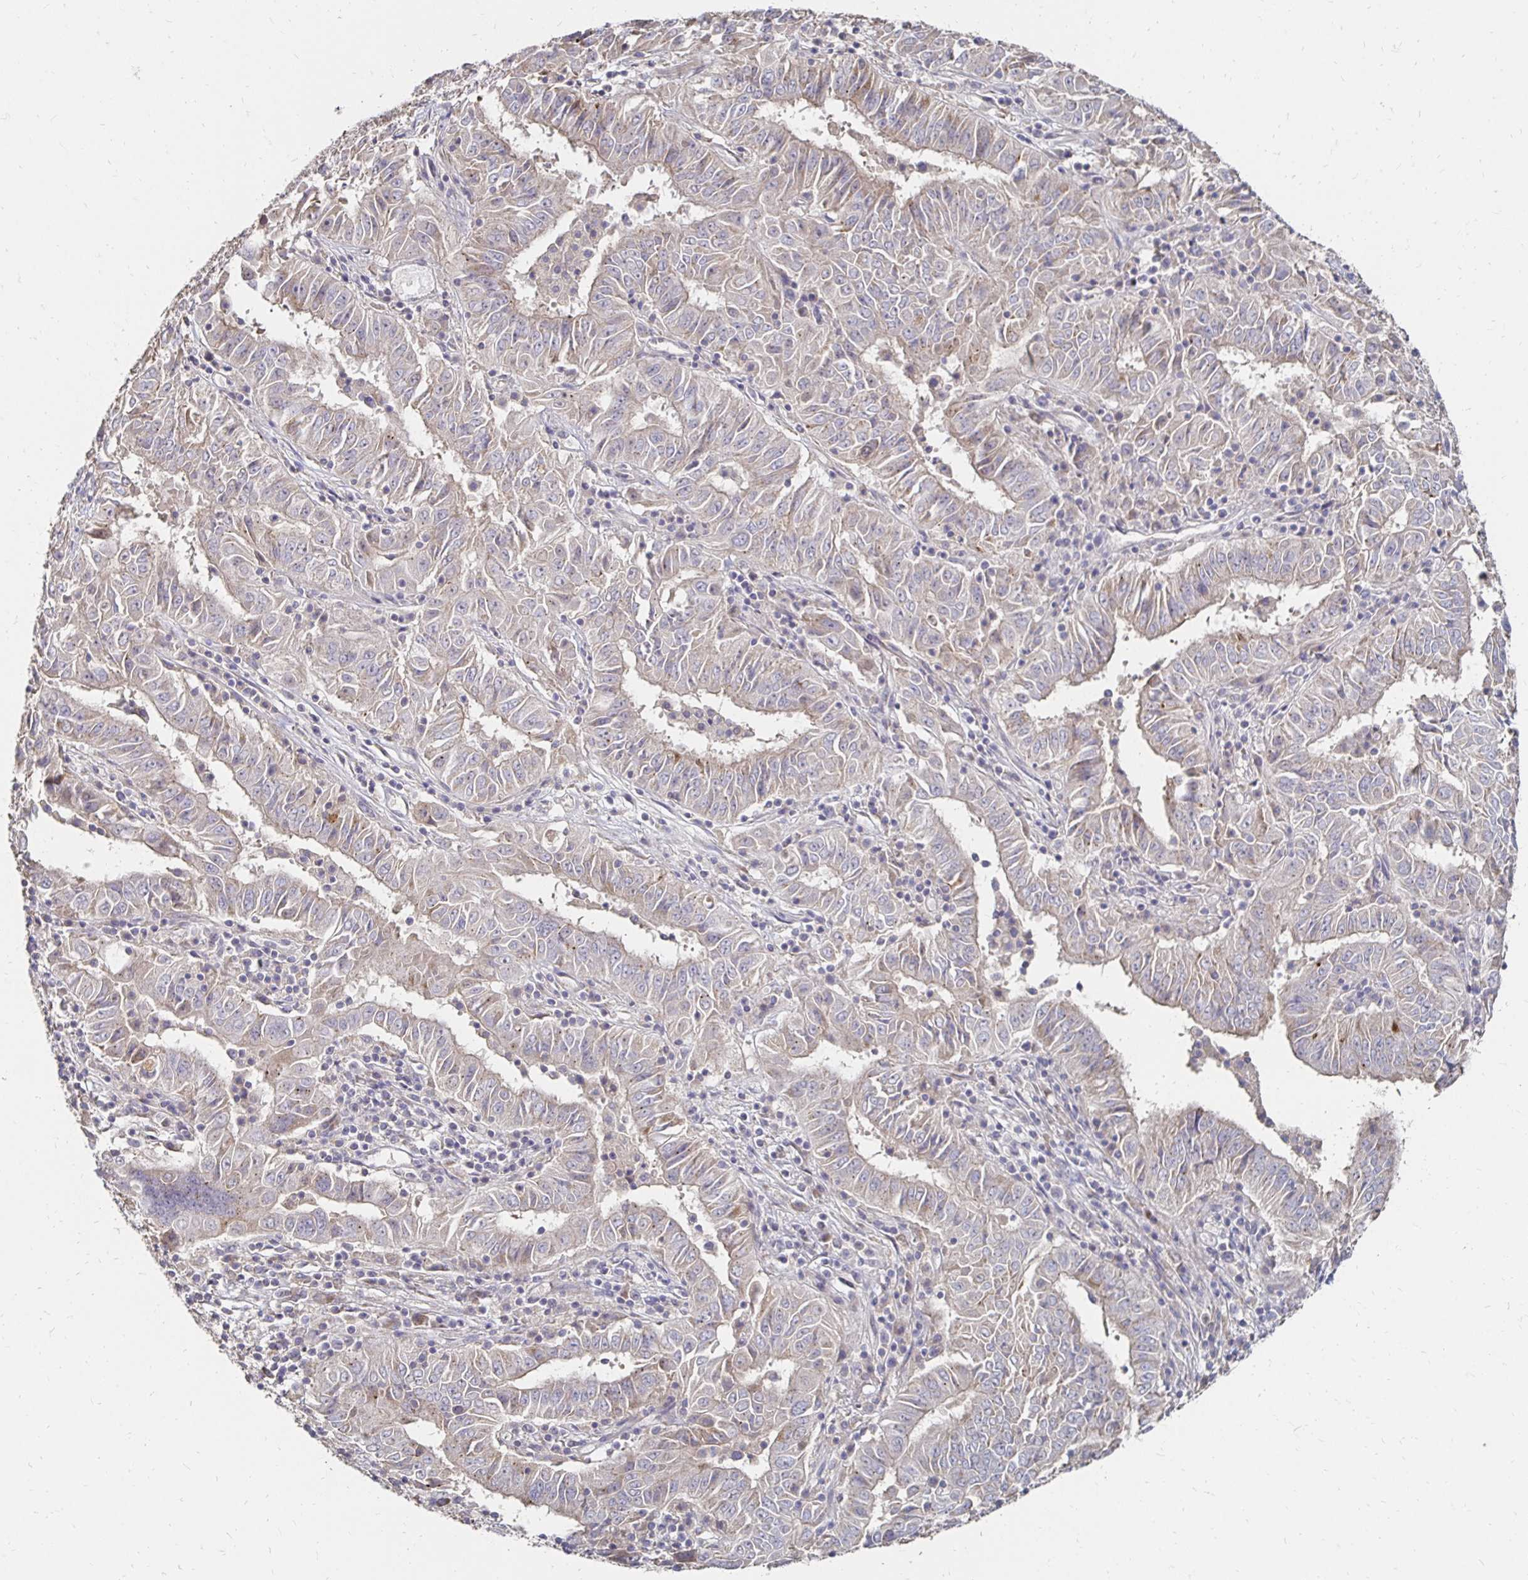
{"staining": {"intensity": "weak", "quantity": "25%-75%", "location": "cytoplasmic/membranous"}, "tissue": "pancreatic cancer", "cell_type": "Tumor cells", "image_type": "cancer", "snomed": [{"axis": "morphology", "description": "Adenocarcinoma, NOS"}, {"axis": "topography", "description": "Pancreas"}], "caption": "A high-resolution histopathology image shows IHC staining of pancreatic cancer, which demonstrates weak cytoplasmic/membranous positivity in about 25%-75% of tumor cells.", "gene": "ZNF727", "patient": {"sex": "male", "age": 63}}